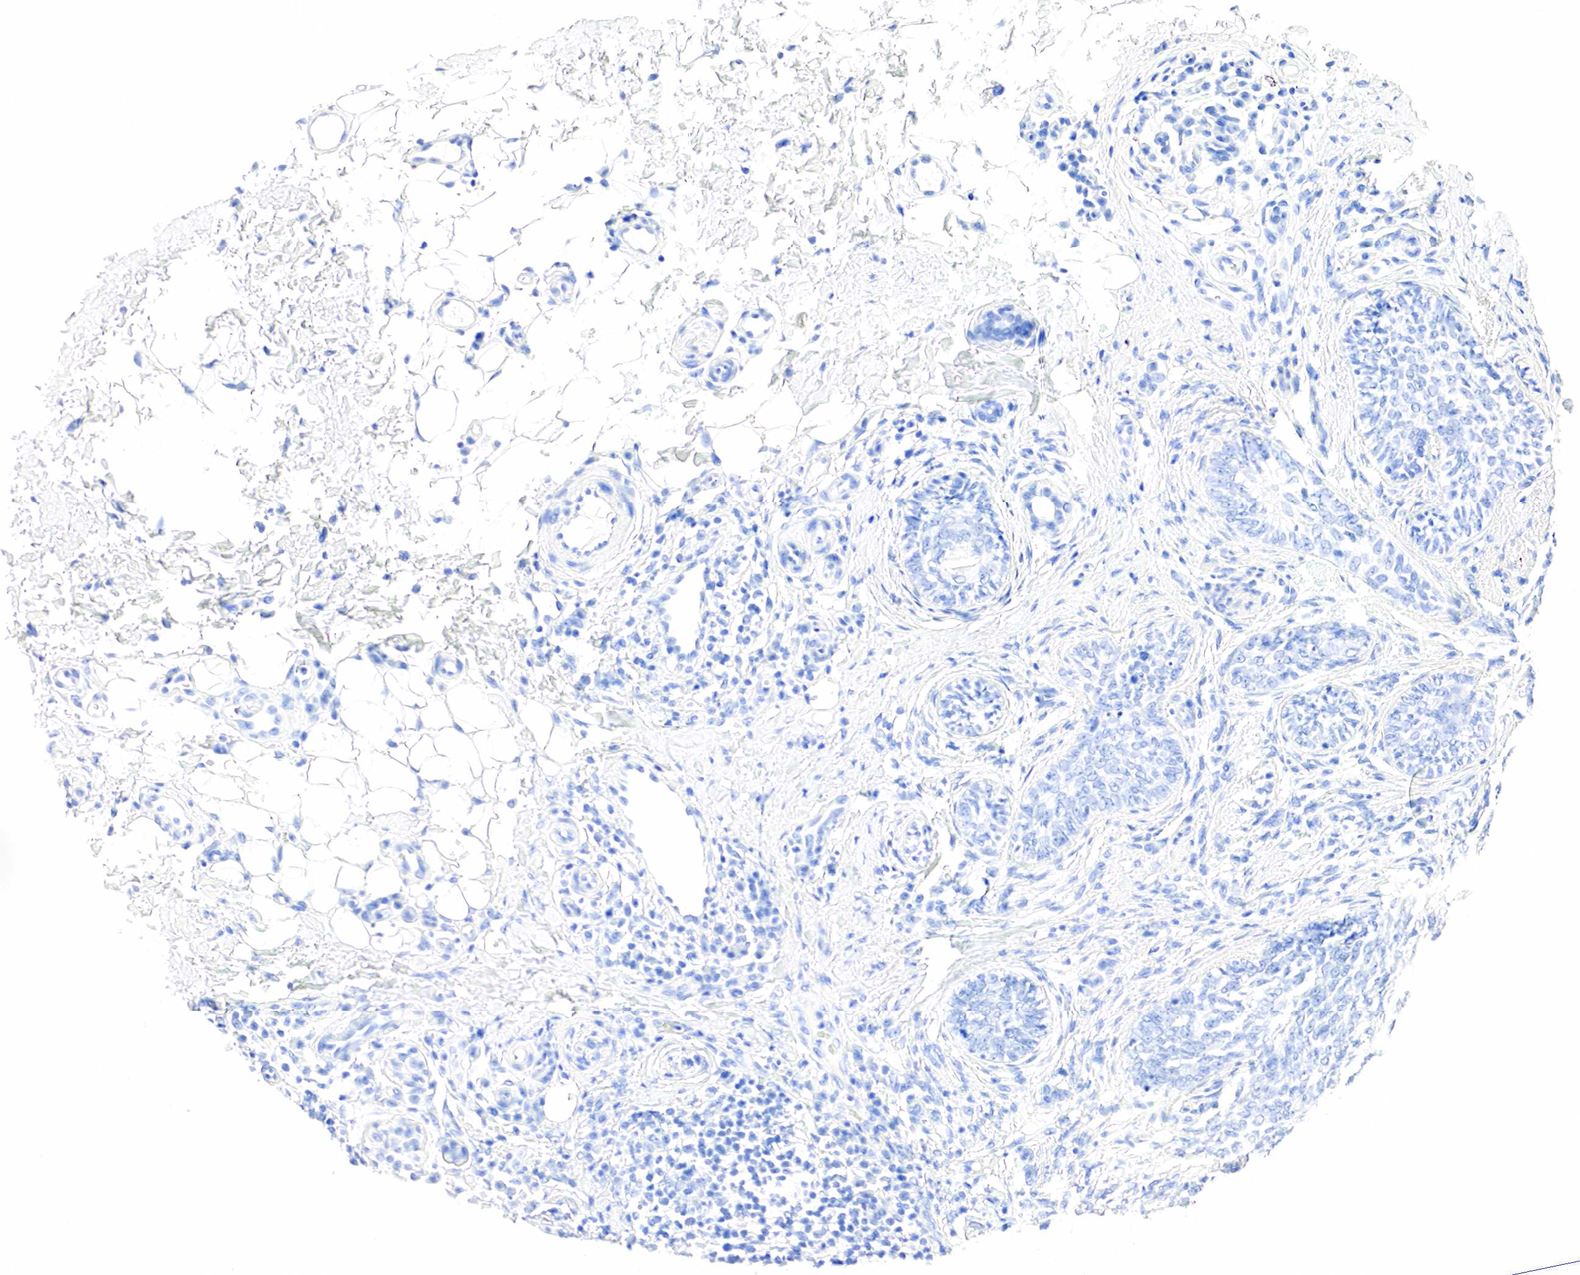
{"staining": {"intensity": "negative", "quantity": "none", "location": "none"}, "tissue": "skin cancer", "cell_type": "Tumor cells", "image_type": "cancer", "snomed": [{"axis": "morphology", "description": "Basal cell carcinoma"}, {"axis": "topography", "description": "Skin"}], "caption": "Skin cancer (basal cell carcinoma) was stained to show a protein in brown. There is no significant expression in tumor cells.", "gene": "PTH", "patient": {"sex": "male", "age": 89}}